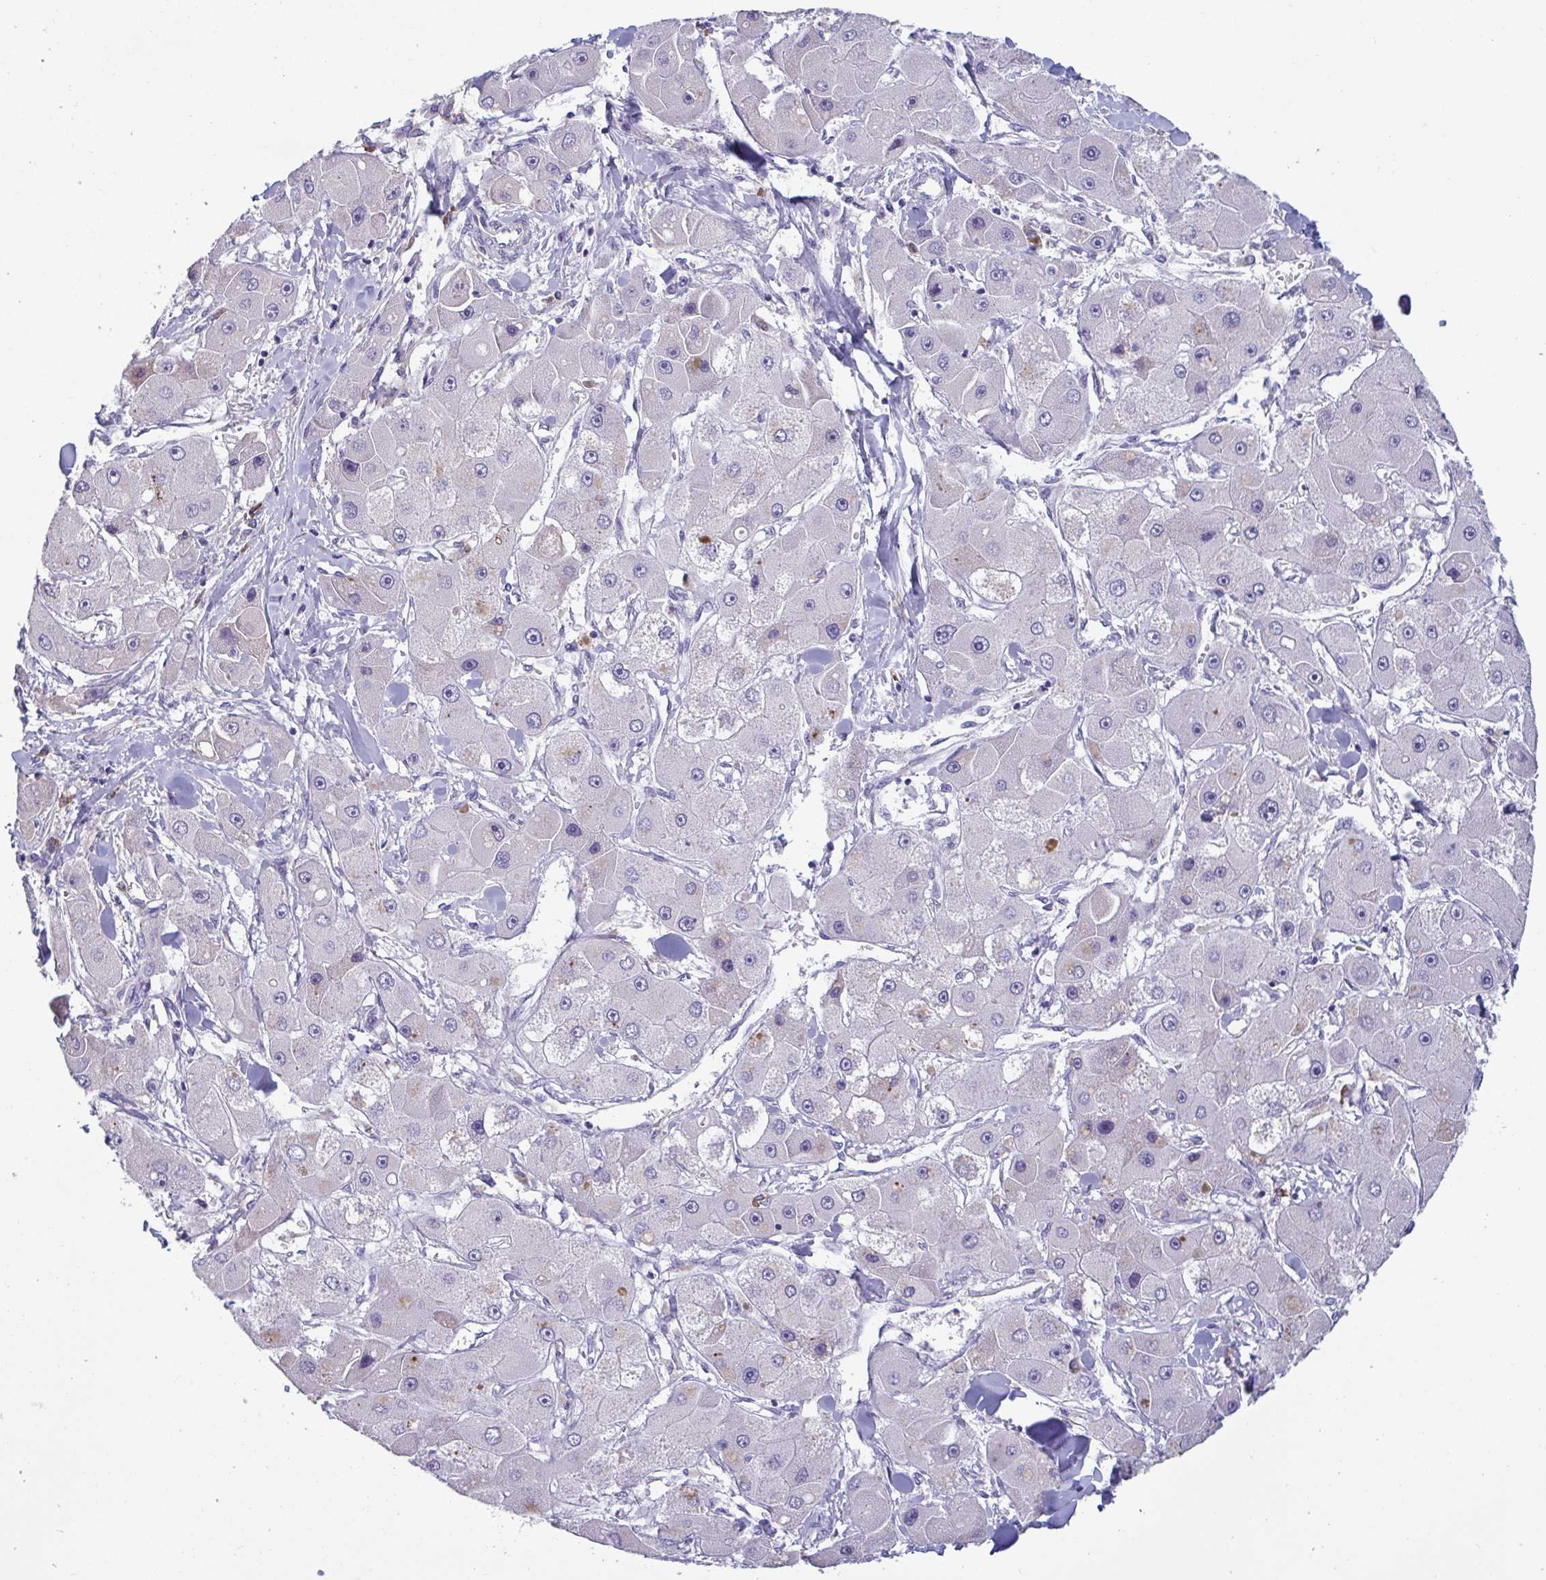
{"staining": {"intensity": "negative", "quantity": "none", "location": "none"}, "tissue": "liver cancer", "cell_type": "Tumor cells", "image_type": "cancer", "snomed": [{"axis": "morphology", "description": "Carcinoma, Hepatocellular, NOS"}, {"axis": "topography", "description": "Liver"}], "caption": "Immunohistochemistry photomicrograph of neoplastic tissue: human liver cancer stained with DAB (3,3'-diaminobenzidine) reveals no significant protein staining in tumor cells.", "gene": "MS4A14", "patient": {"sex": "male", "age": 24}}